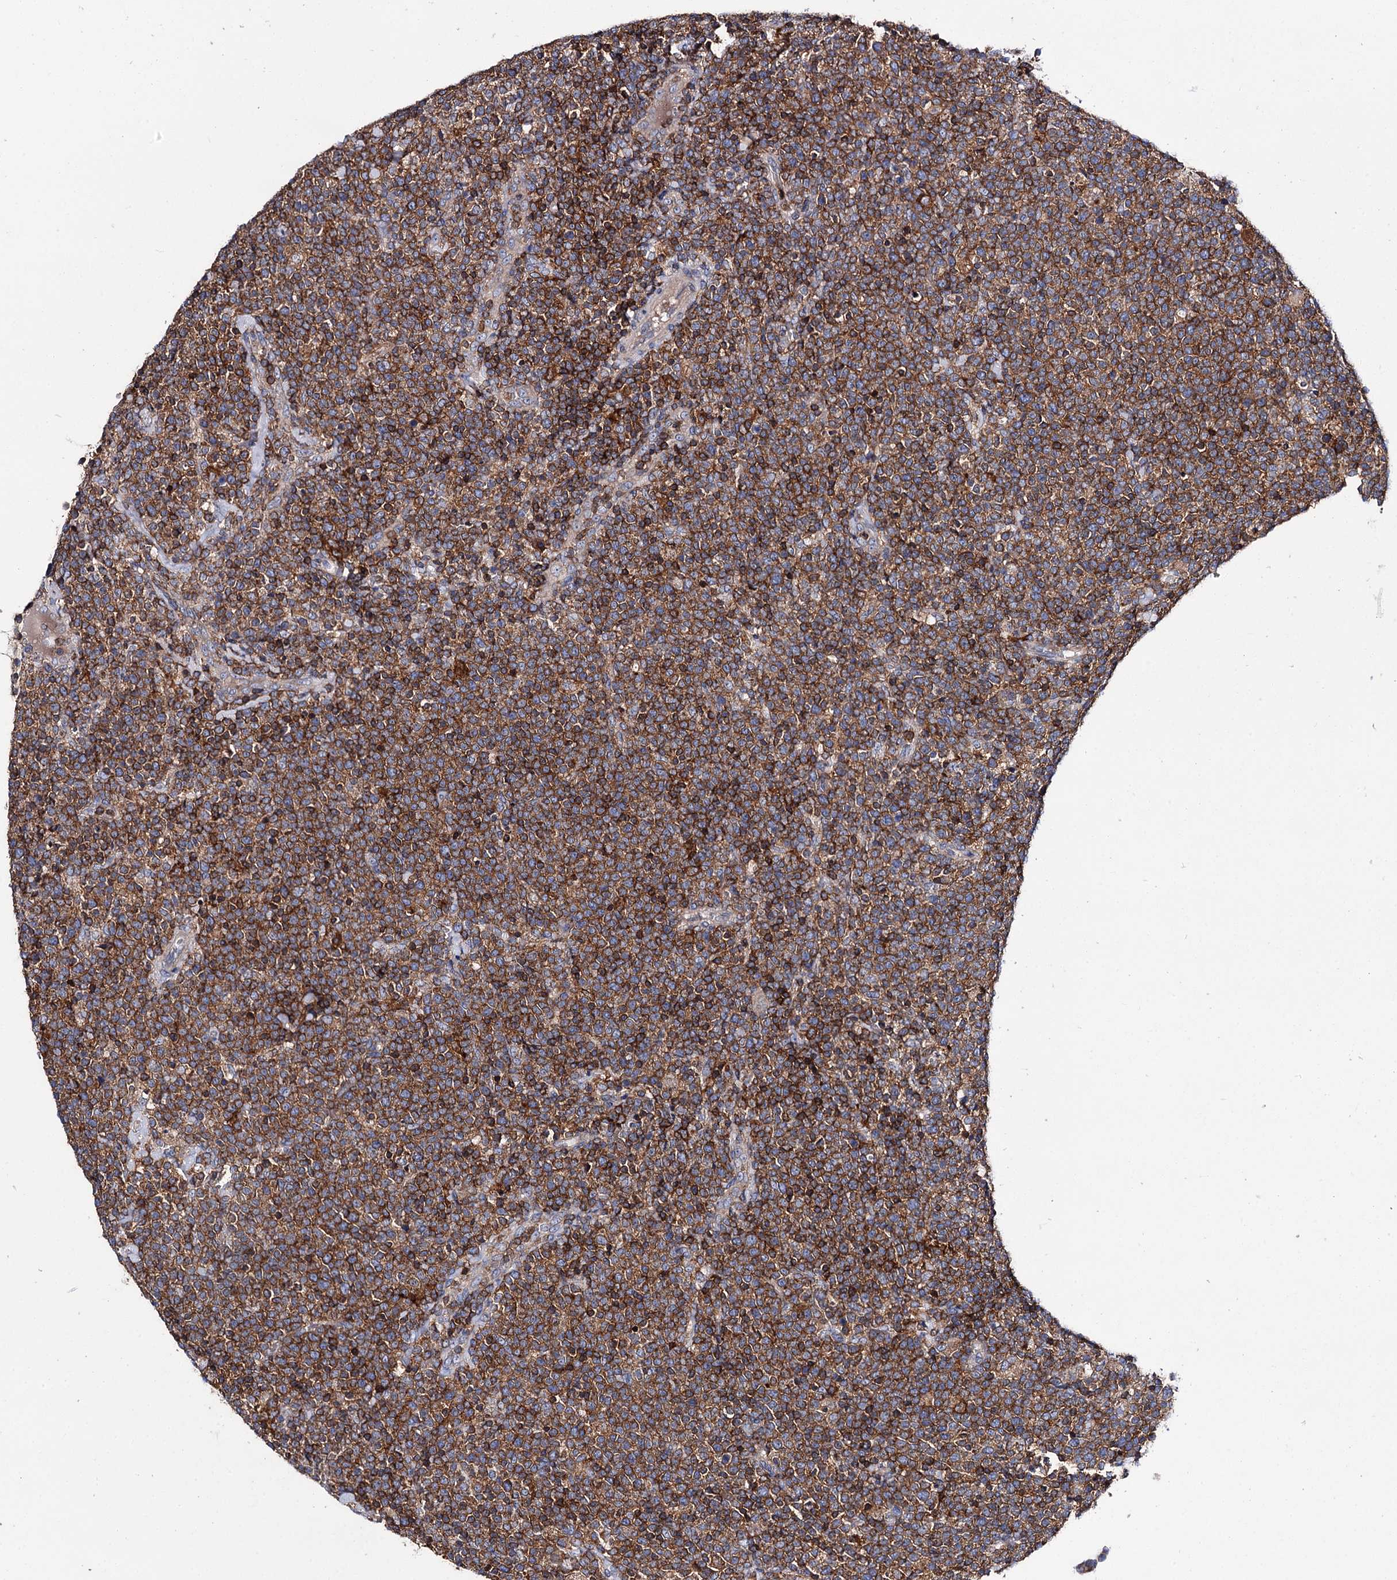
{"staining": {"intensity": "strong", "quantity": ">75%", "location": "cytoplasmic/membranous"}, "tissue": "lymphoma", "cell_type": "Tumor cells", "image_type": "cancer", "snomed": [{"axis": "morphology", "description": "Malignant lymphoma, non-Hodgkin's type, High grade"}, {"axis": "topography", "description": "Lymph node"}], "caption": "Tumor cells reveal high levels of strong cytoplasmic/membranous expression in about >75% of cells in human lymphoma.", "gene": "UBASH3B", "patient": {"sex": "male", "age": 61}}